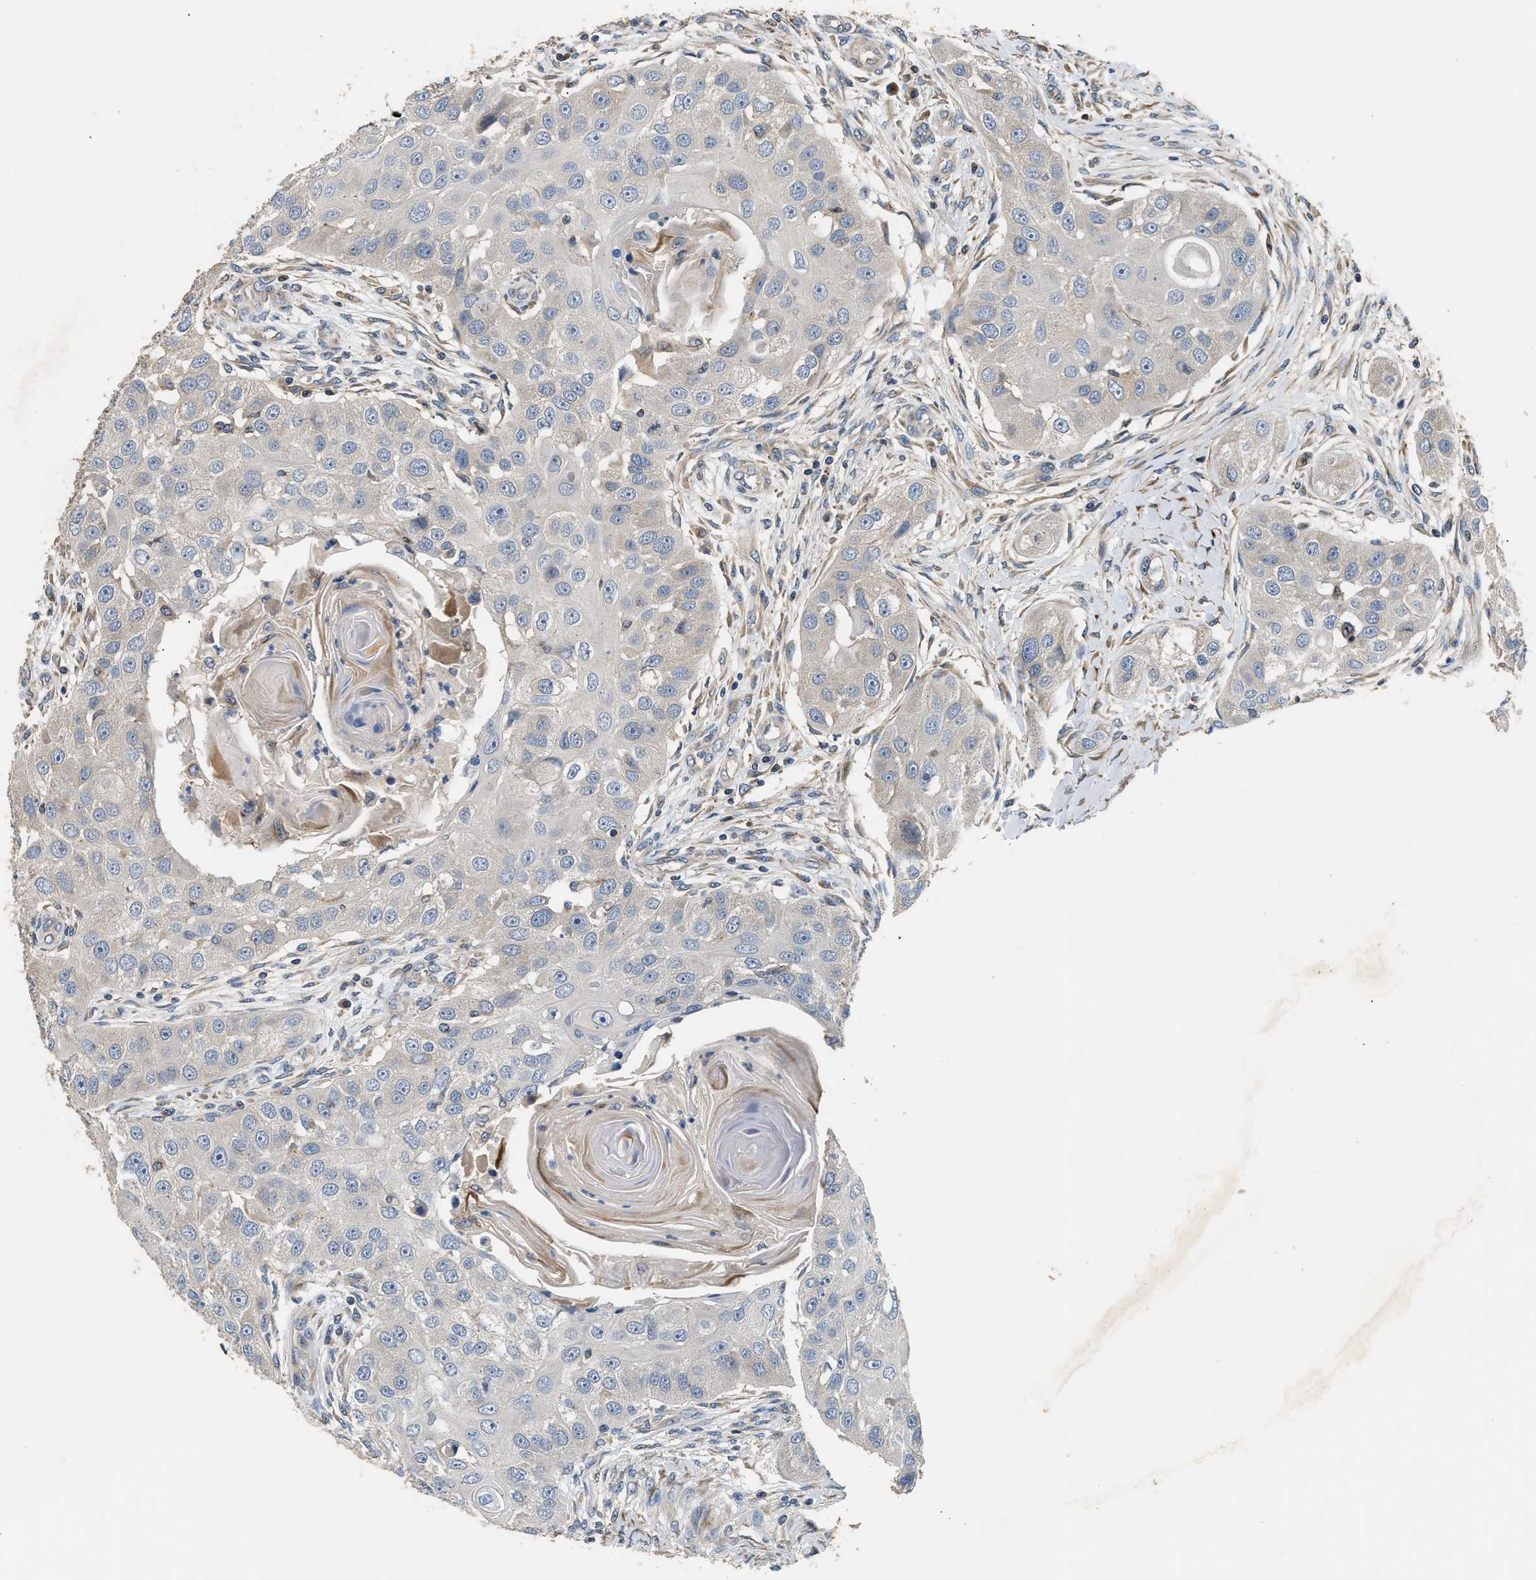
{"staining": {"intensity": "negative", "quantity": "none", "location": "none"}, "tissue": "head and neck cancer", "cell_type": "Tumor cells", "image_type": "cancer", "snomed": [{"axis": "morphology", "description": "Normal tissue, NOS"}, {"axis": "morphology", "description": "Squamous cell carcinoma, NOS"}, {"axis": "topography", "description": "Skeletal muscle"}, {"axis": "topography", "description": "Head-Neck"}], "caption": "Tumor cells show no significant protein positivity in head and neck cancer.", "gene": "IL17RC", "patient": {"sex": "male", "age": 51}}